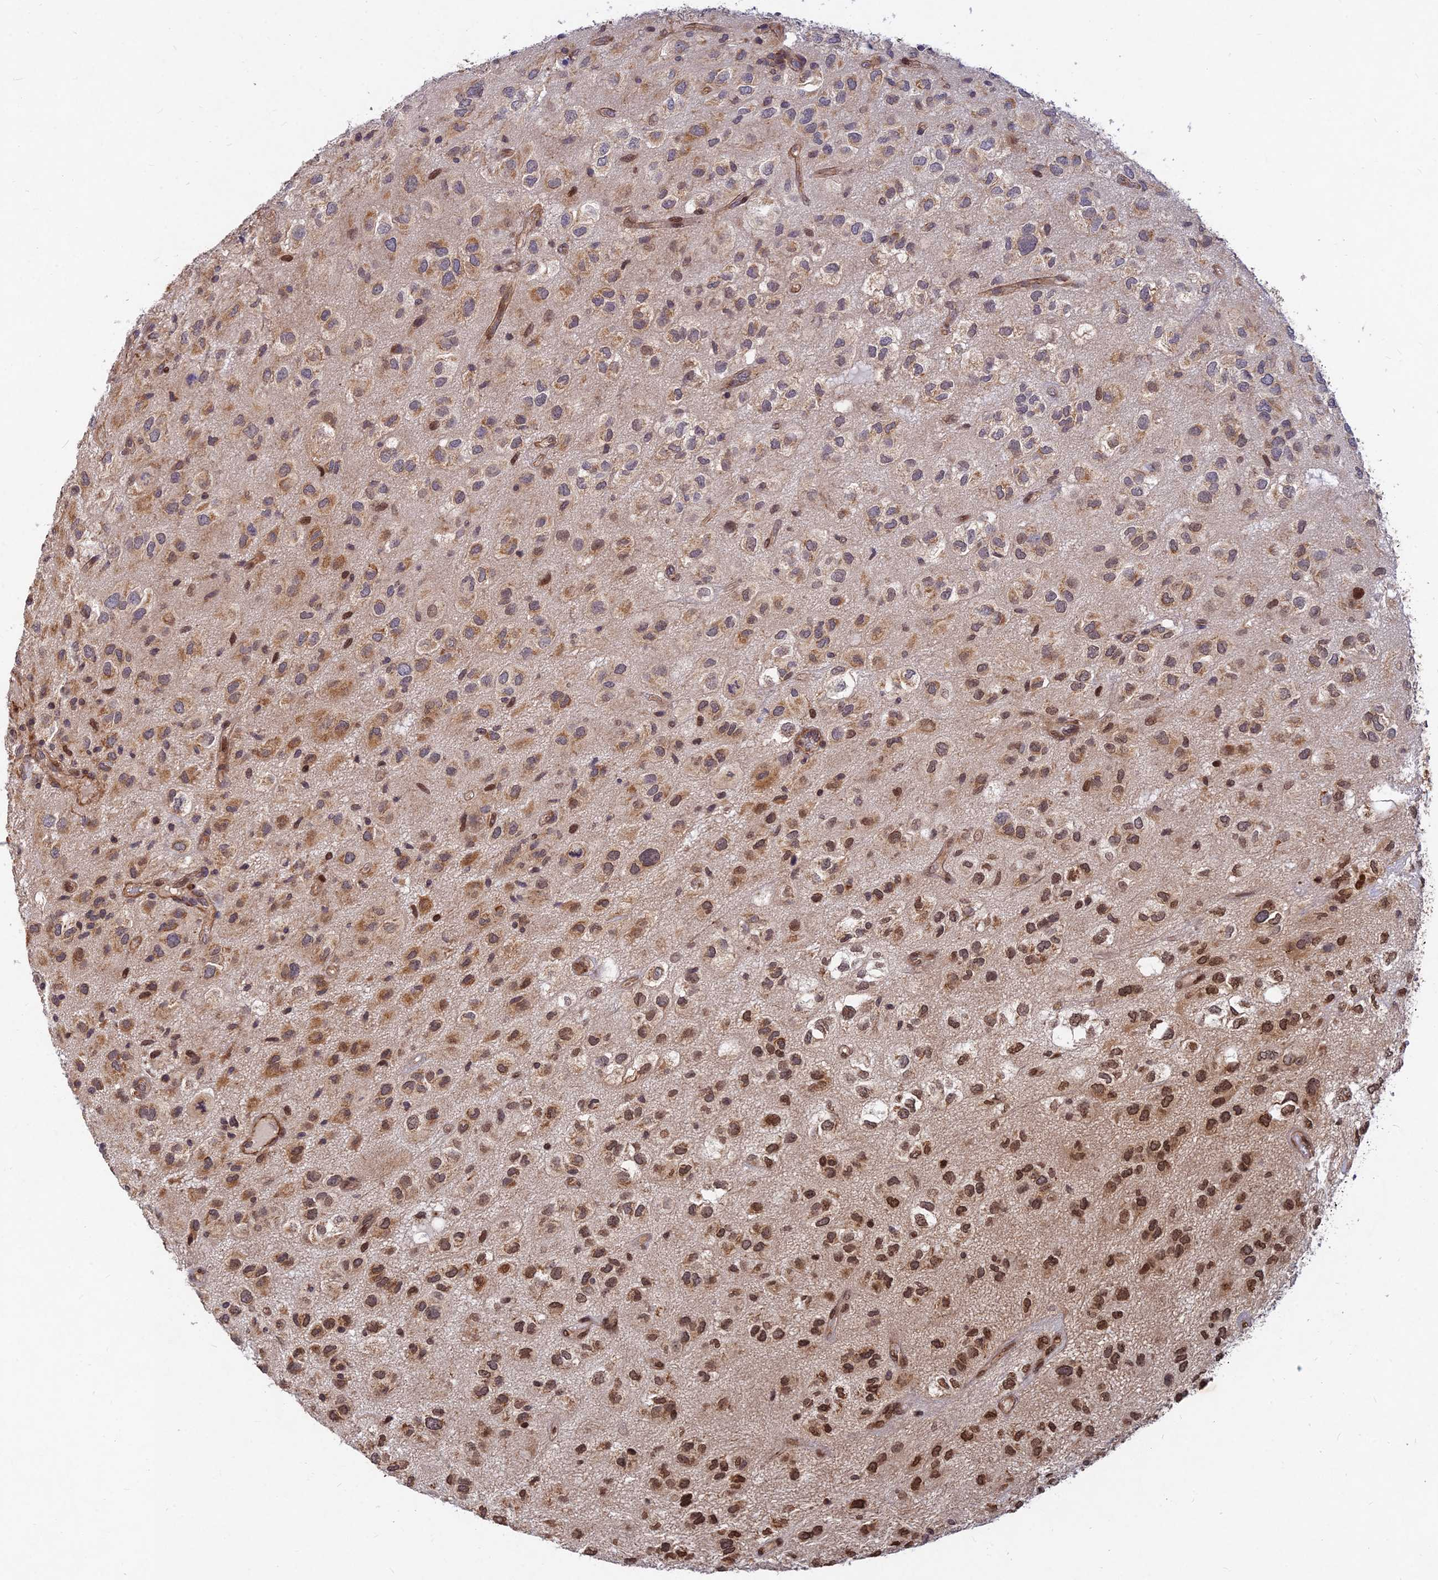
{"staining": {"intensity": "strong", "quantity": ">75%", "location": "cytoplasmic/membranous,nuclear"}, "tissue": "glioma", "cell_type": "Tumor cells", "image_type": "cancer", "snomed": [{"axis": "morphology", "description": "Glioma, malignant, Low grade"}, {"axis": "topography", "description": "Brain"}], "caption": "Strong cytoplasmic/membranous and nuclear protein expression is present in about >75% of tumor cells in glioma. The staining was performed using DAB to visualize the protein expression in brown, while the nuclei were stained in blue with hematoxylin (Magnification: 20x).", "gene": "RELCH", "patient": {"sex": "male", "age": 66}}